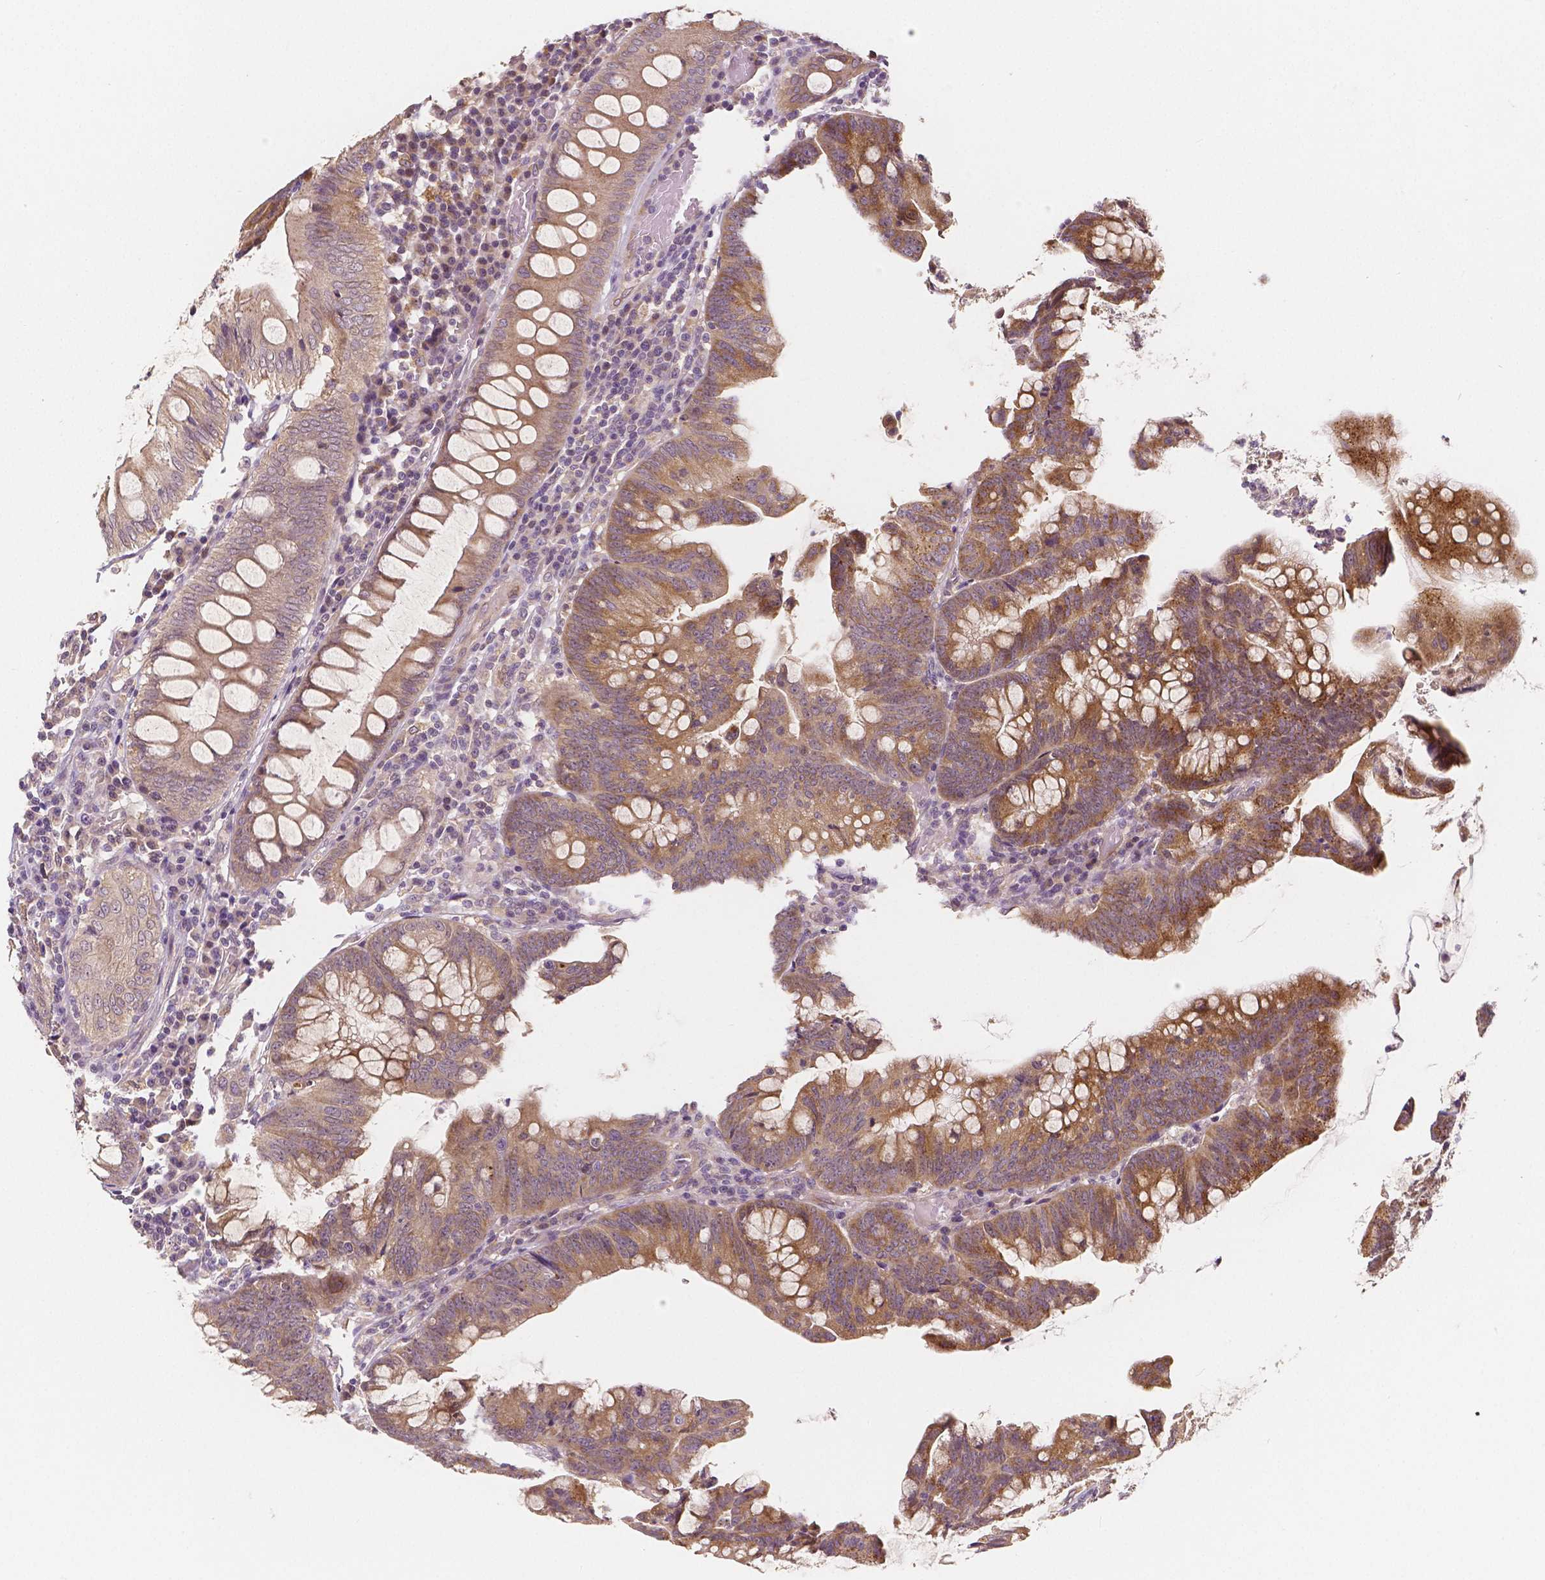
{"staining": {"intensity": "moderate", "quantity": ">75%", "location": "cytoplasmic/membranous"}, "tissue": "colorectal cancer", "cell_type": "Tumor cells", "image_type": "cancer", "snomed": [{"axis": "morphology", "description": "Adenocarcinoma, NOS"}, {"axis": "topography", "description": "Colon"}], "caption": "An IHC photomicrograph of neoplastic tissue is shown. Protein staining in brown highlights moderate cytoplasmic/membranous positivity in colorectal cancer (adenocarcinoma) within tumor cells. The staining was performed using DAB (3,3'-diaminobenzidine), with brown indicating positive protein expression. Nuclei are stained blue with hematoxylin.", "gene": "SNX12", "patient": {"sex": "male", "age": 62}}